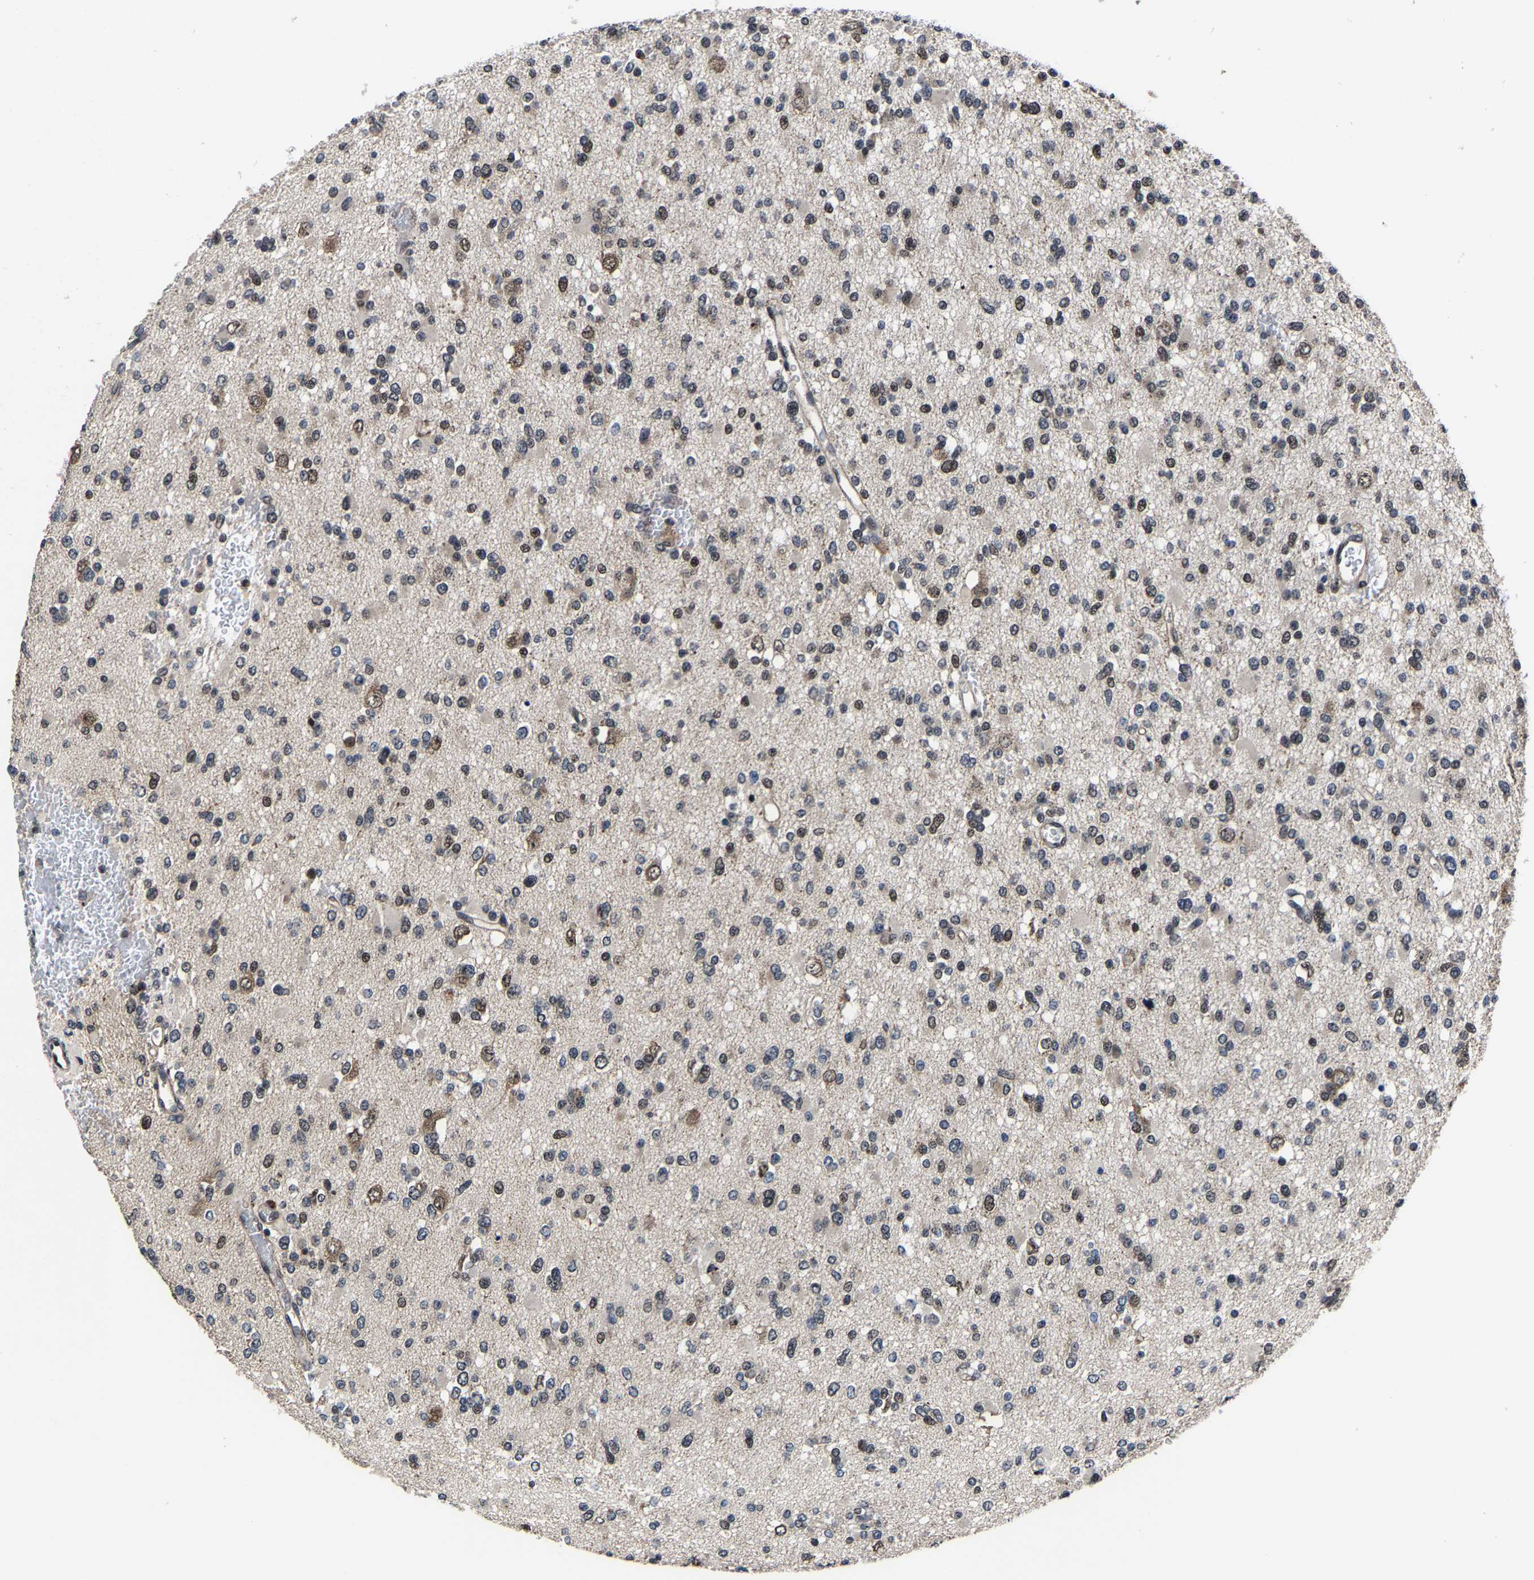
{"staining": {"intensity": "weak", "quantity": "25%-75%", "location": "cytoplasmic/membranous,nuclear"}, "tissue": "glioma", "cell_type": "Tumor cells", "image_type": "cancer", "snomed": [{"axis": "morphology", "description": "Glioma, malignant, Low grade"}, {"axis": "topography", "description": "Brain"}], "caption": "Immunohistochemistry of human low-grade glioma (malignant) reveals low levels of weak cytoplasmic/membranous and nuclear expression in about 25%-75% of tumor cells.", "gene": "ZCCHC7", "patient": {"sex": "female", "age": 22}}